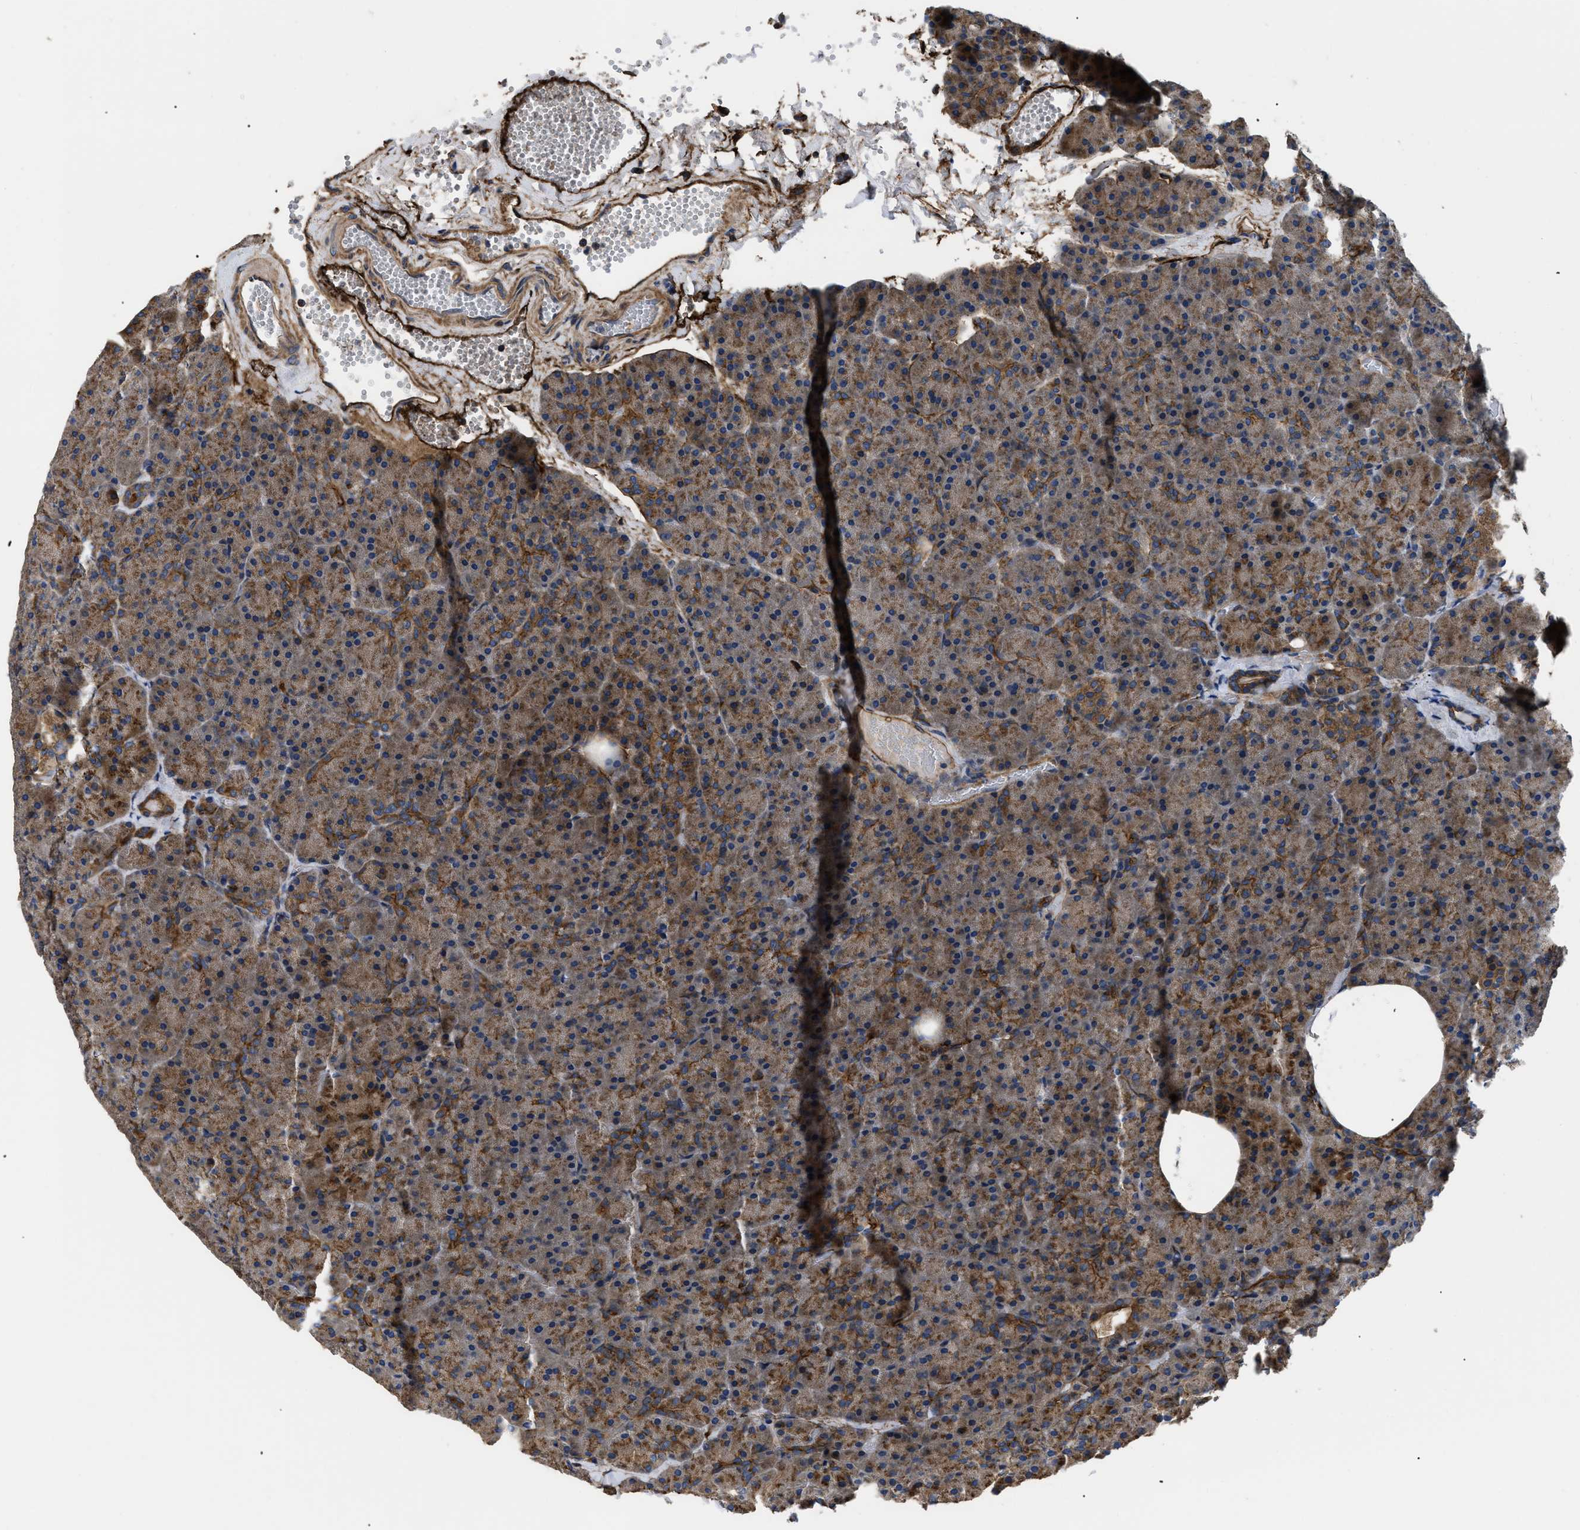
{"staining": {"intensity": "strong", "quantity": ">75%", "location": "cytoplasmic/membranous"}, "tissue": "pancreas", "cell_type": "Exocrine glandular cells", "image_type": "normal", "snomed": [{"axis": "morphology", "description": "Normal tissue, NOS"}, {"axis": "topography", "description": "Pancreas"}], "caption": "IHC of benign pancreas displays high levels of strong cytoplasmic/membranous expression in approximately >75% of exocrine glandular cells. (Stains: DAB in brown, nuclei in blue, Microscopy: brightfield microscopy at high magnification).", "gene": "NT5E", "patient": {"sex": "female", "age": 35}}